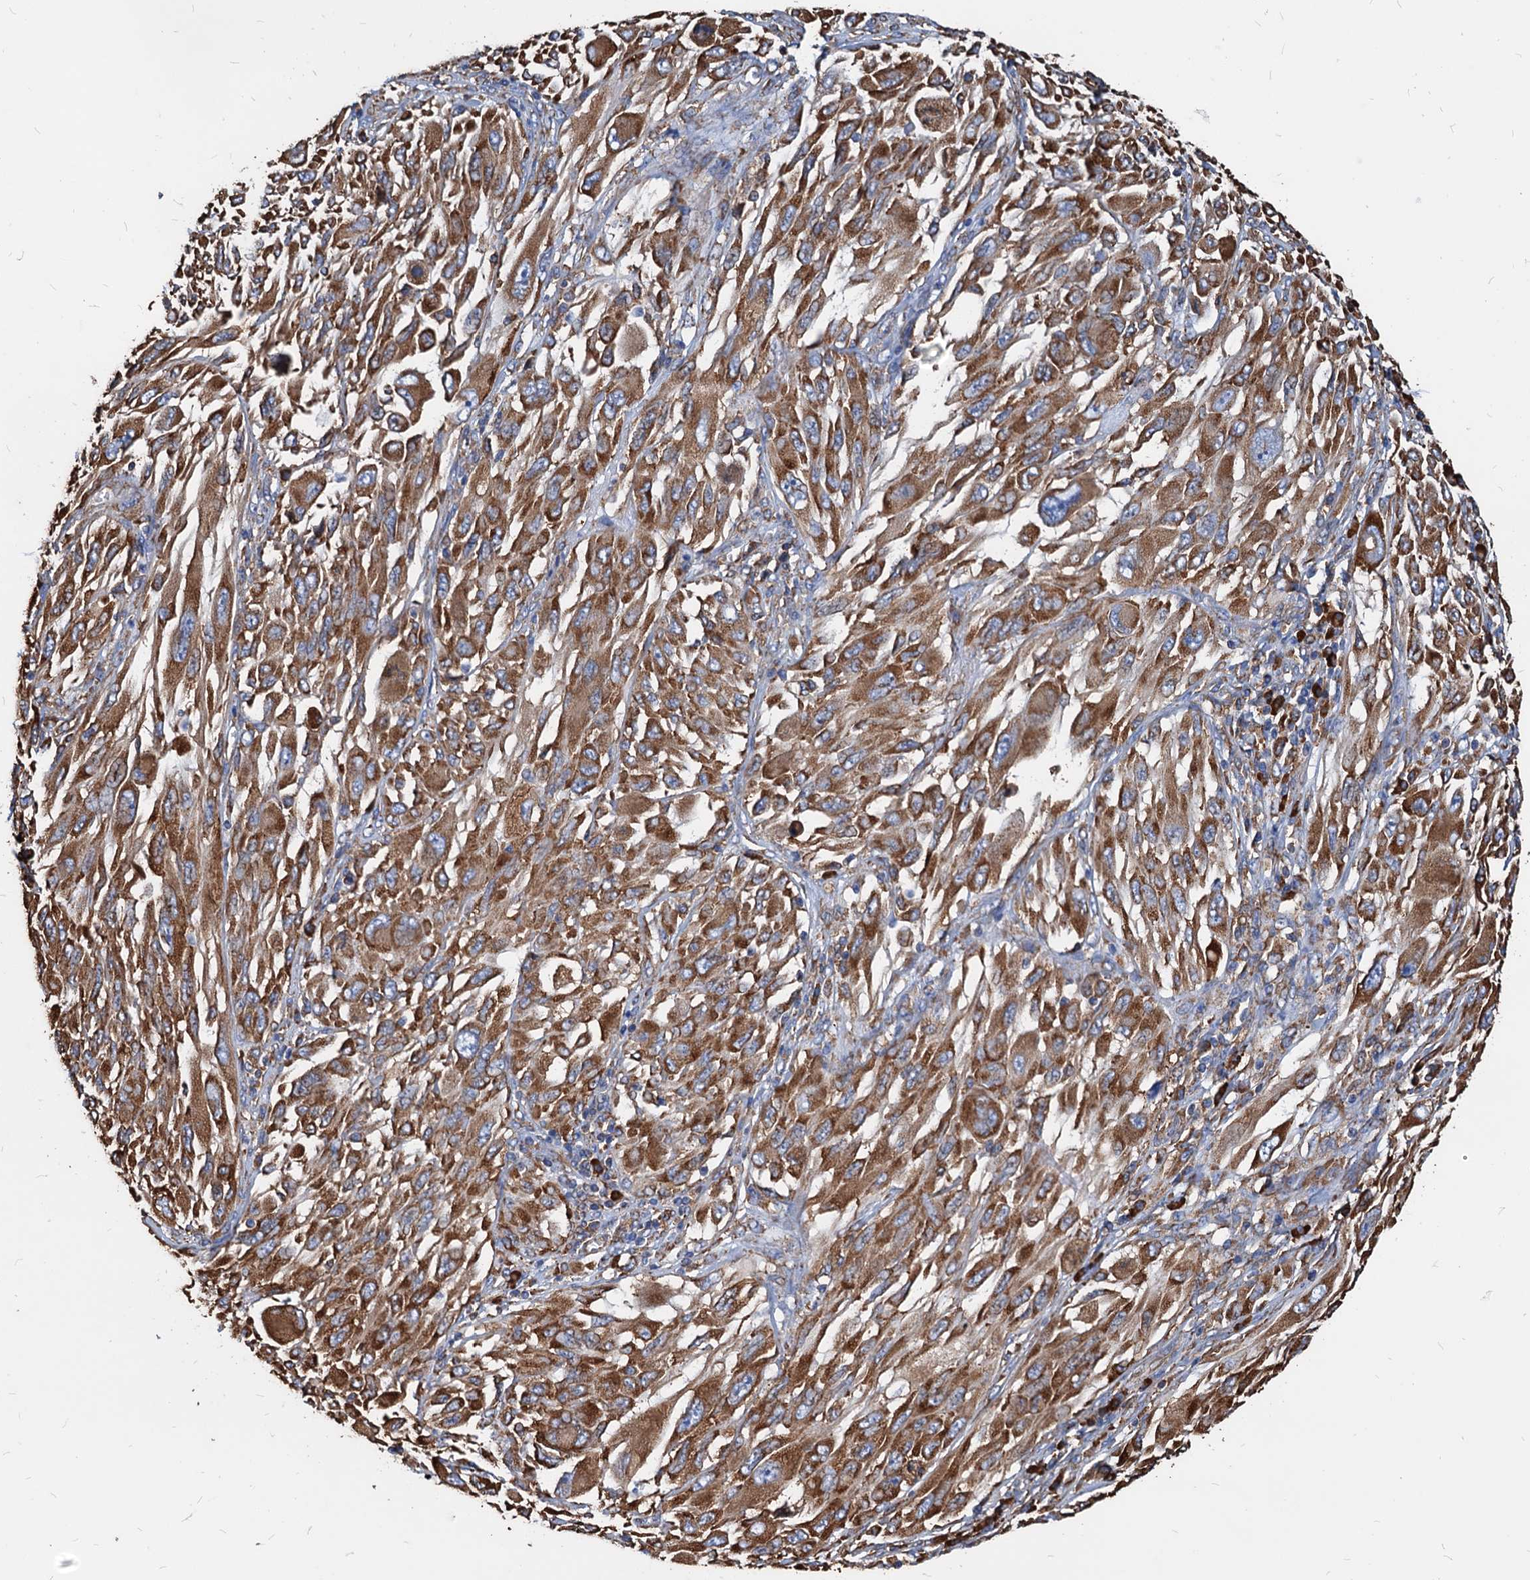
{"staining": {"intensity": "moderate", "quantity": ">75%", "location": "cytoplasmic/membranous"}, "tissue": "melanoma", "cell_type": "Tumor cells", "image_type": "cancer", "snomed": [{"axis": "morphology", "description": "Malignant melanoma, NOS"}, {"axis": "topography", "description": "Skin"}], "caption": "Immunohistochemistry of human melanoma exhibits medium levels of moderate cytoplasmic/membranous positivity in approximately >75% of tumor cells.", "gene": "HSPA5", "patient": {"sex": "female", "age": 91}}